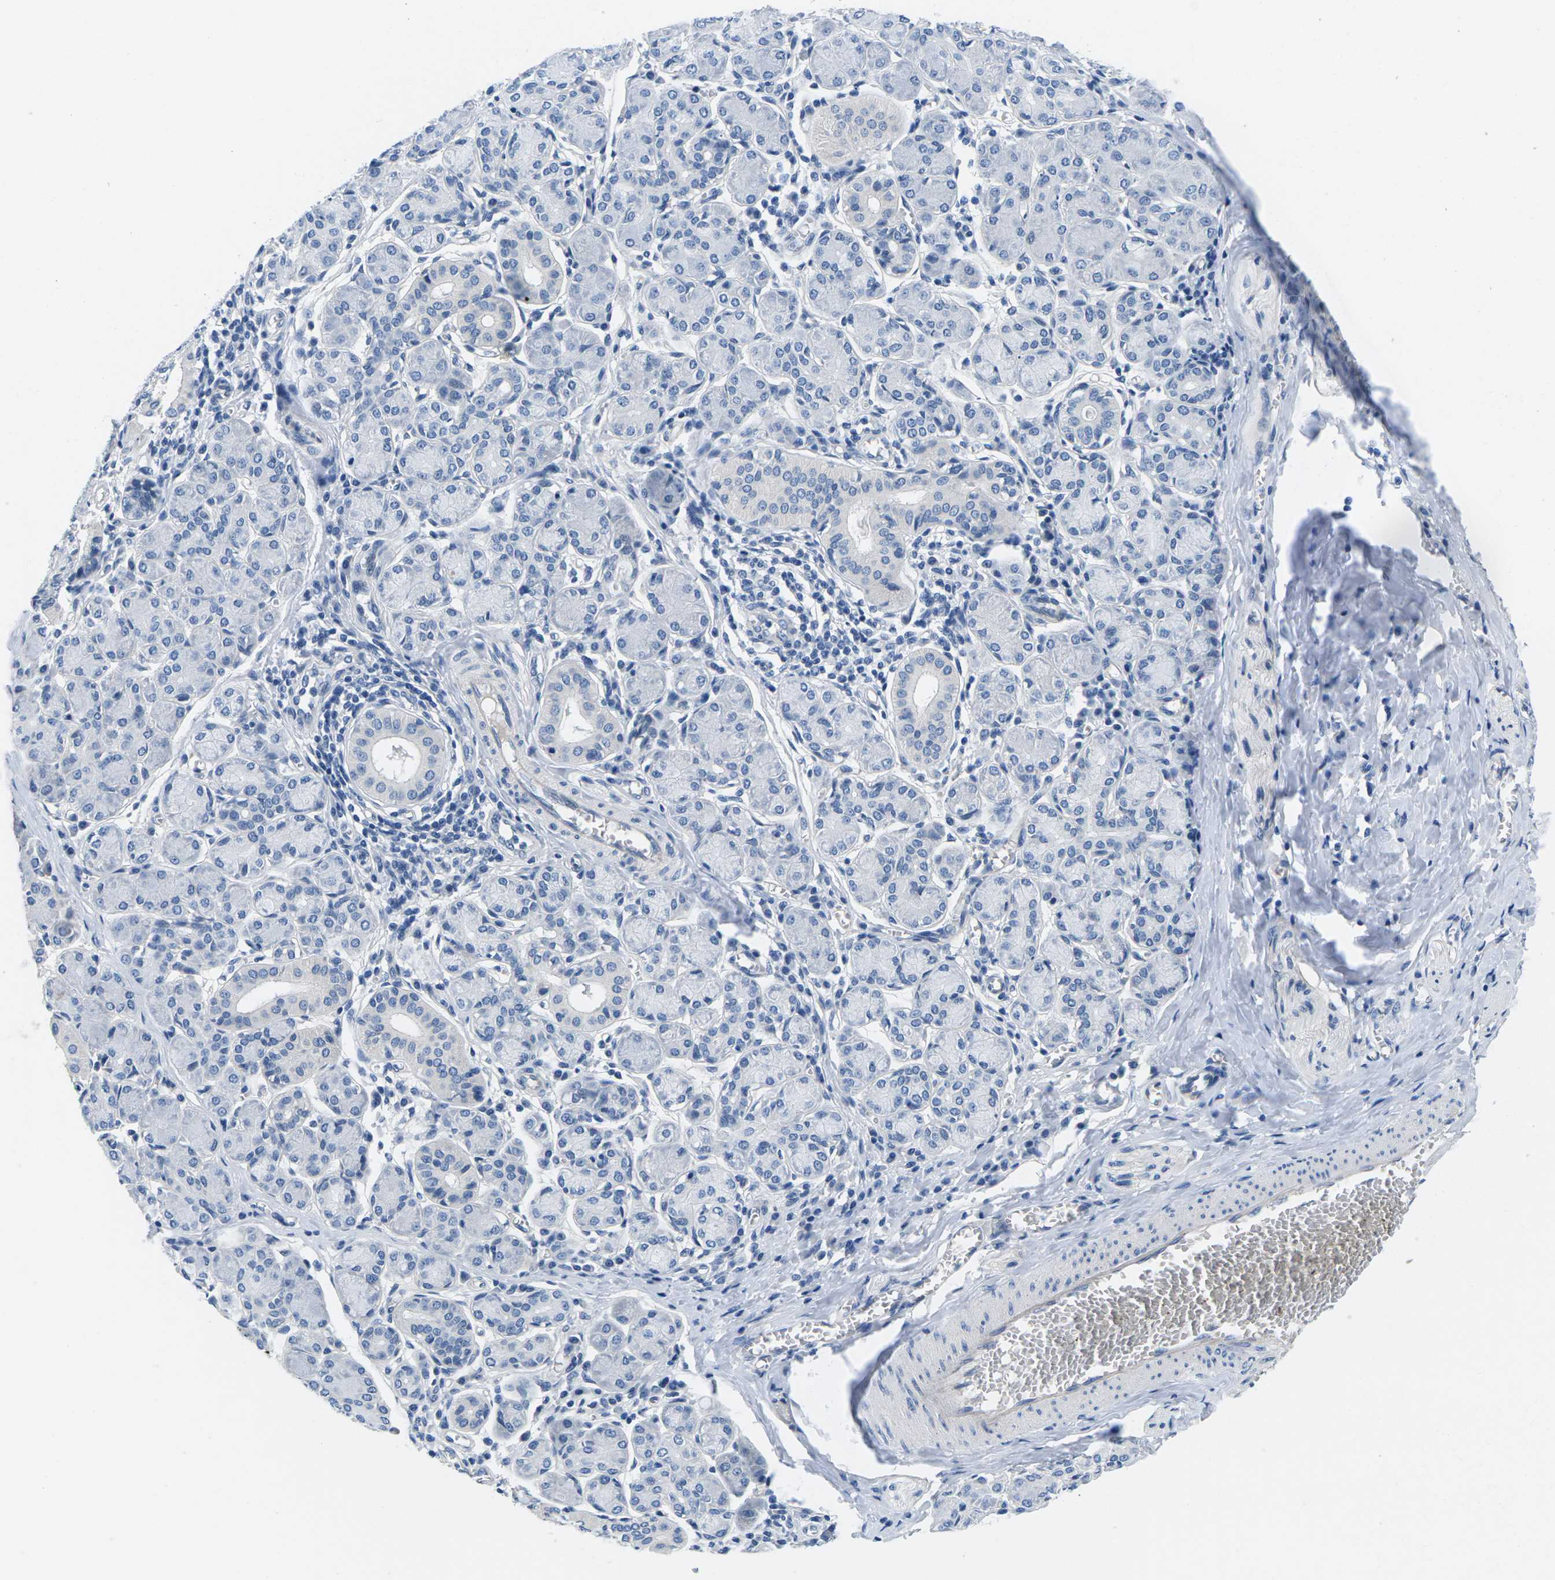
{"staining": {"intensity": "negative", "quantity": "none", "location": "none"}, "tissue": "salivary gland", "cell_type": "Glandular cells", "image_type": "normal", "snomed": [{"axis": "morphology", "description": "Normal tissue, NOS"}, {"axis": "morphology", "description": "Inflammation, NOS"}, {"axis": "topography", "description": "Lymph node"}, {"axis": "topography", "description": "Salivary gland"}], "caption": "The histopathology image demonstrates no staining of glandular cells in normal salivary gland.", "gene": "TSPAN2", "patient": {"sex": "male", "age": 3}}